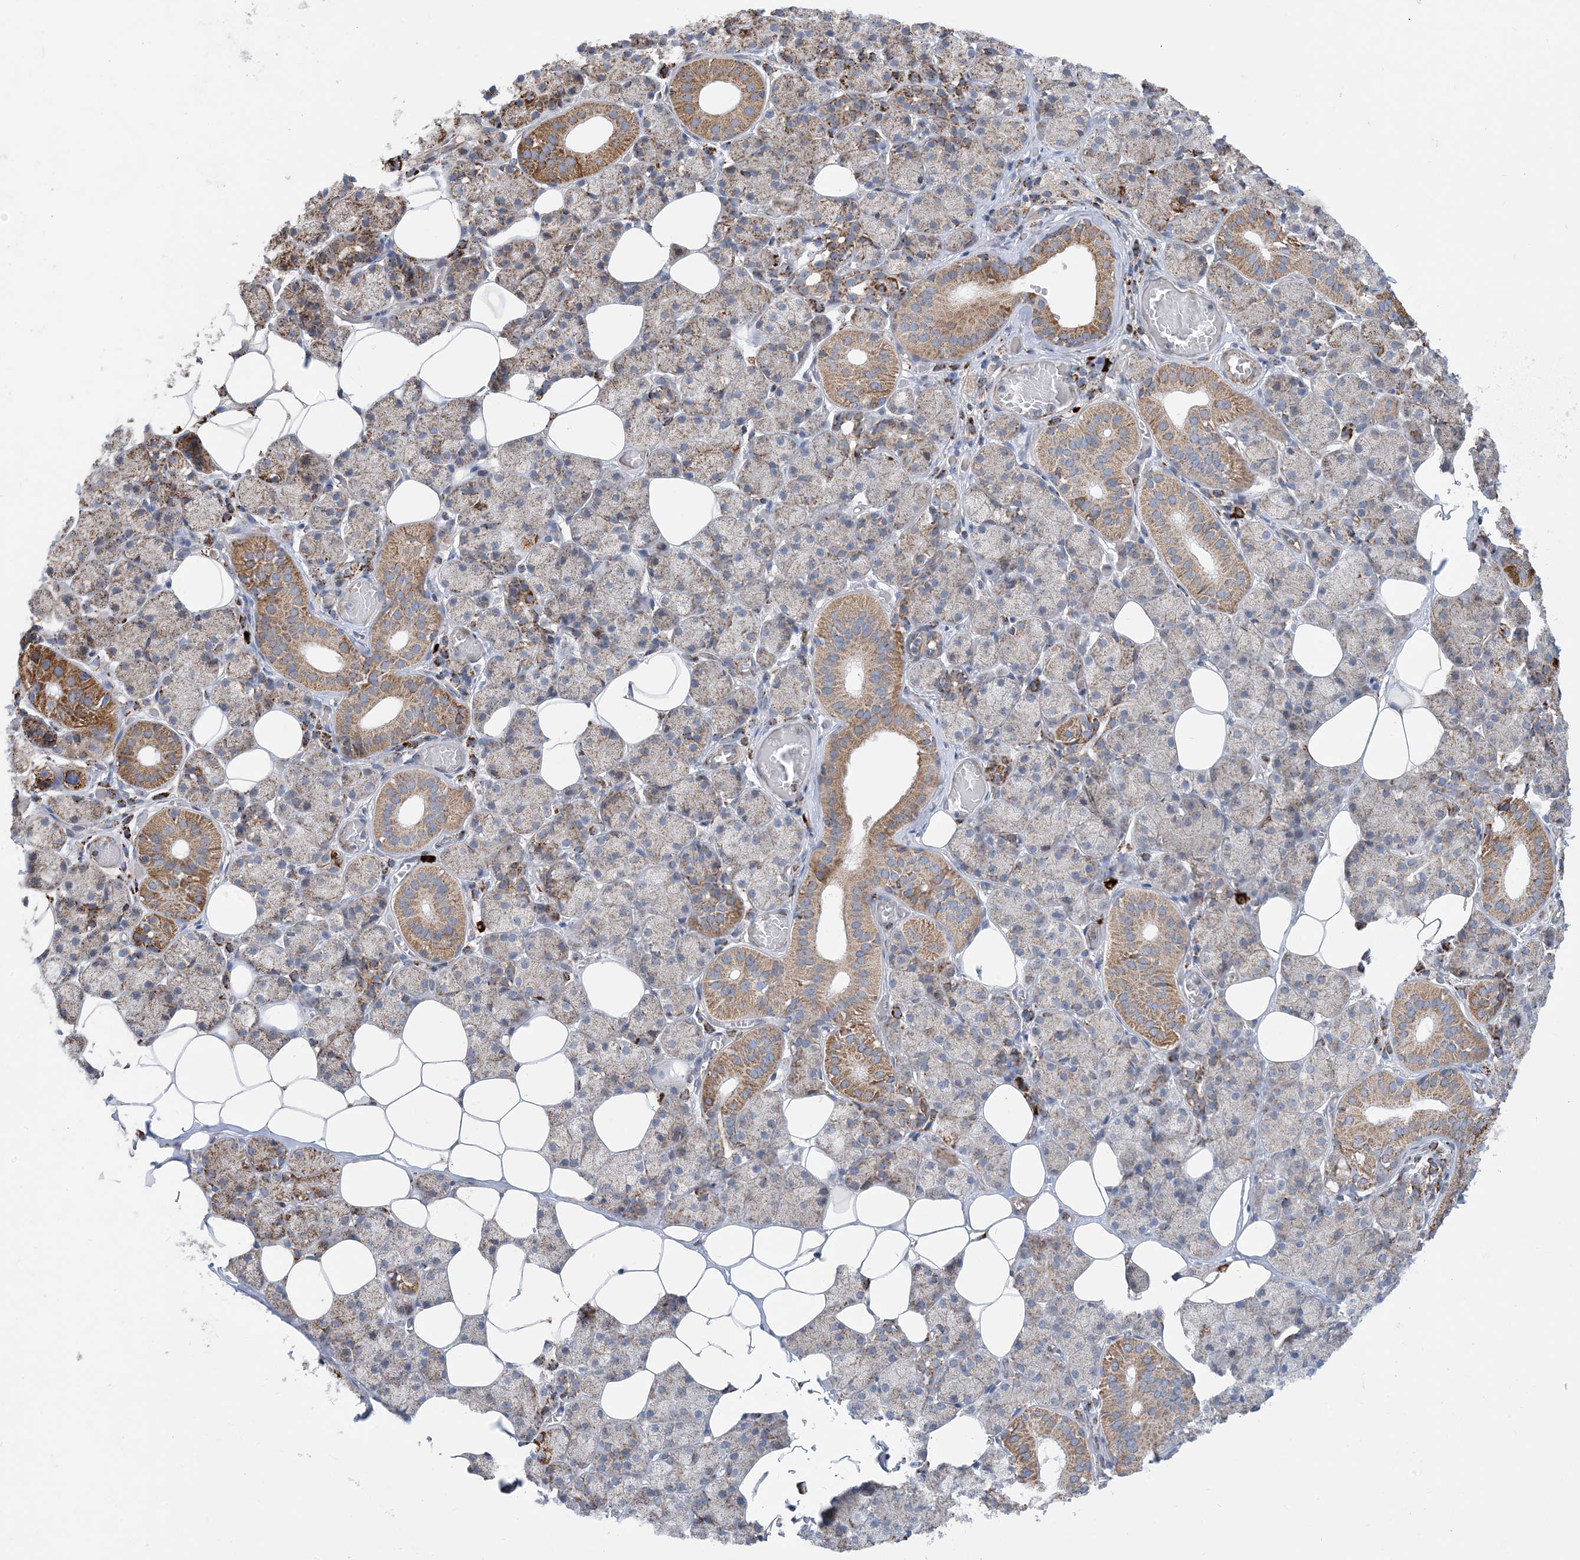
{"staining": {"intensity": "moderate", "quantity": "25%-75%", "location": "cytoplasmic/membranous"}, "tissue": "salivary gland", "cell_type": "Glandular cells", "image_type": "normal", "snomed": [{"axis": "morphology", "description": "Normal tissue, NOS"}, {"axis": "topography", "description": "Salivary gland"}], "caption": "Normal salivary gland demonstrates moderate cytoplasmic/membranous positivity in about 25%-75% of glandular cells The protein is shown in brown color, while the nuclei are stained blue..", "gene": "PCDHGA1", "patient": {"sex": "female", "age": 33}}